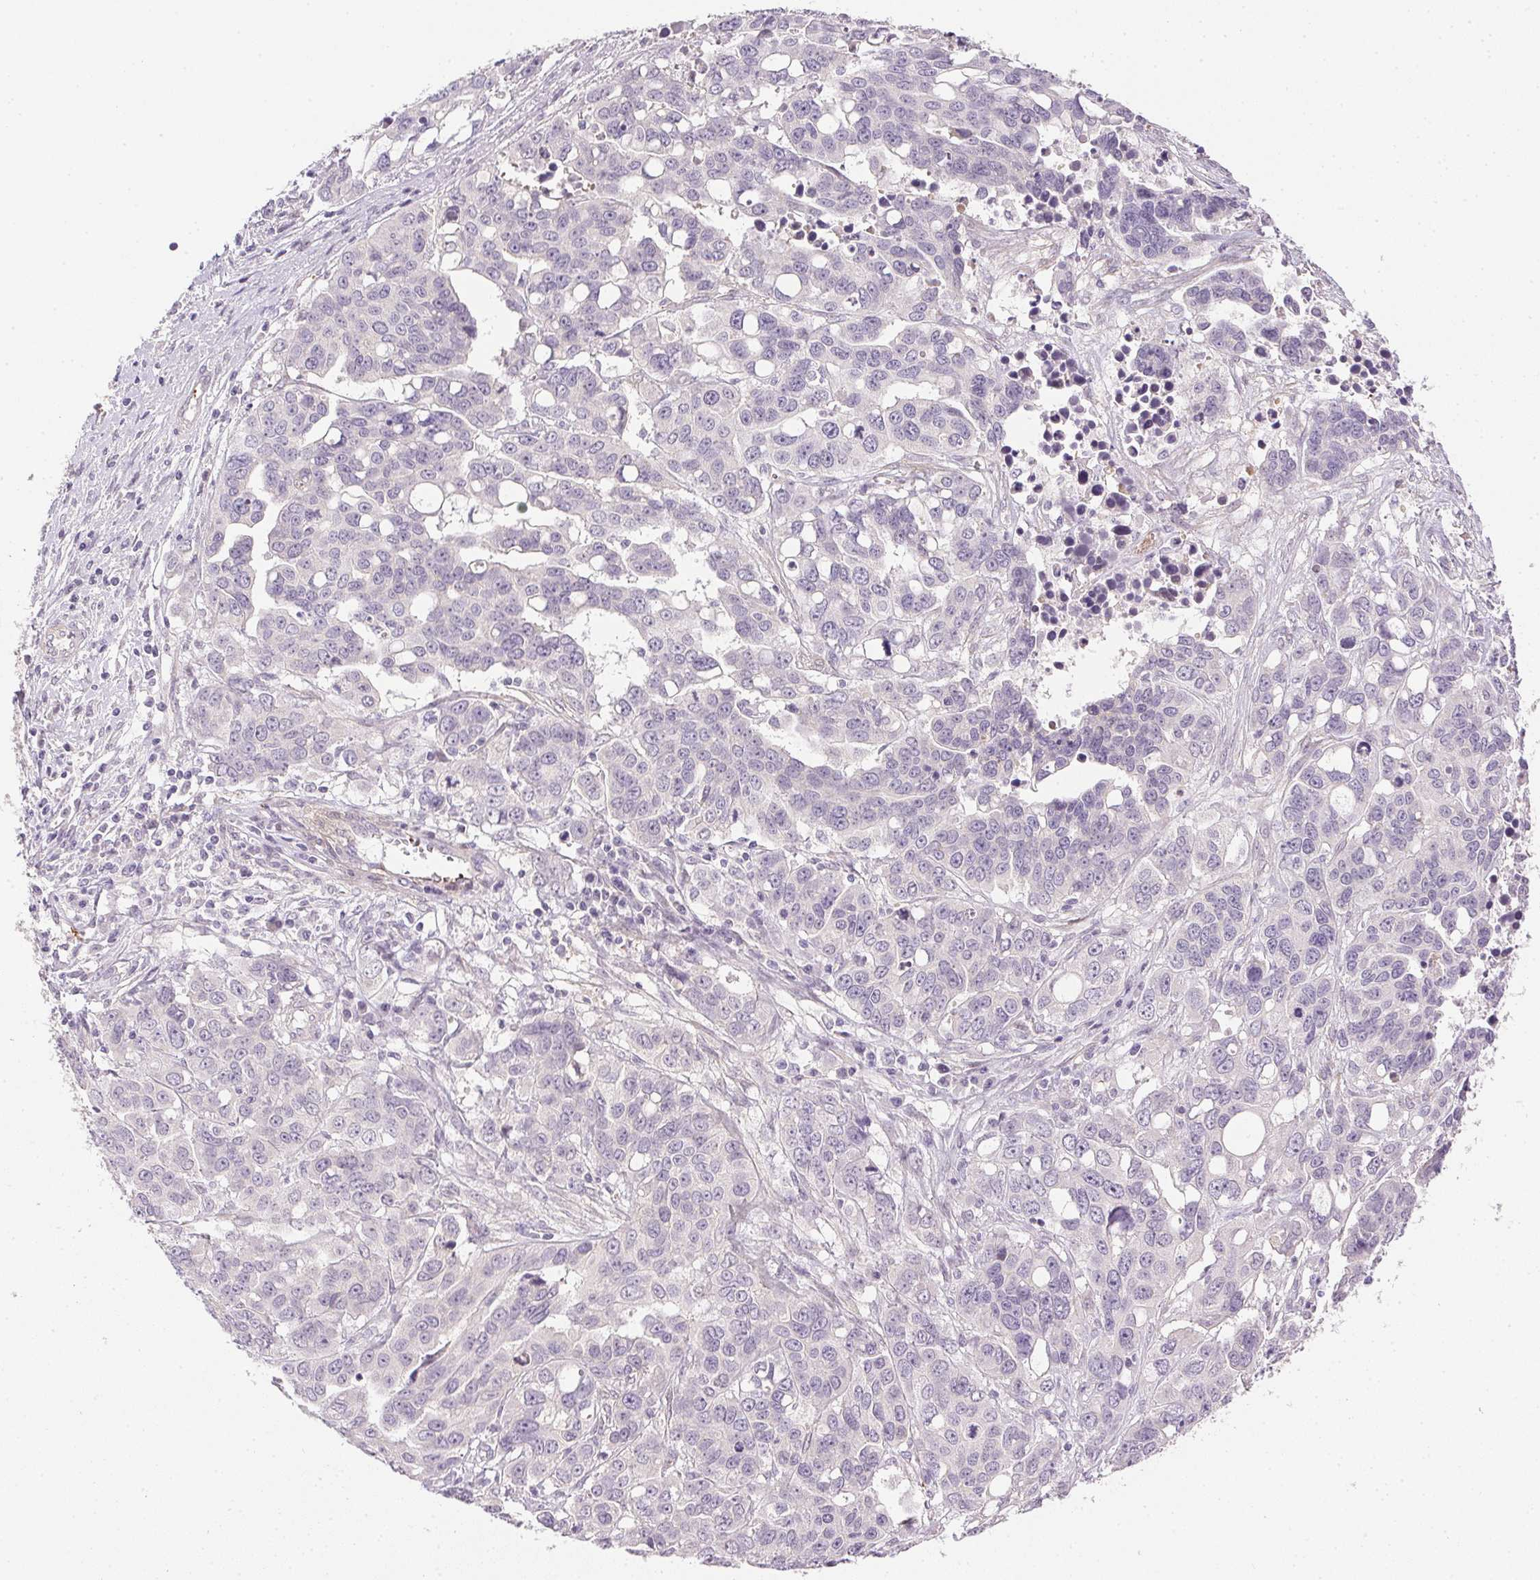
{"staining": {"intensity": "negative", "quantity": "none", "location": "none"}, "tissue": "ovarian cancer", "cell_type": "Tumor cells", "image_type": "cancer", "snomed": [{"axis": "morphology", "description": "Carcinoma, endometroid"}, {"axis": "topography", "description": "Ovary"}], "caption": "A photomicrograph of ovarian cancer stained for a protein reveals no brown staining in tumor cells.", "gene": "PRL", "patient": {"sex": "female", "age": 78}}